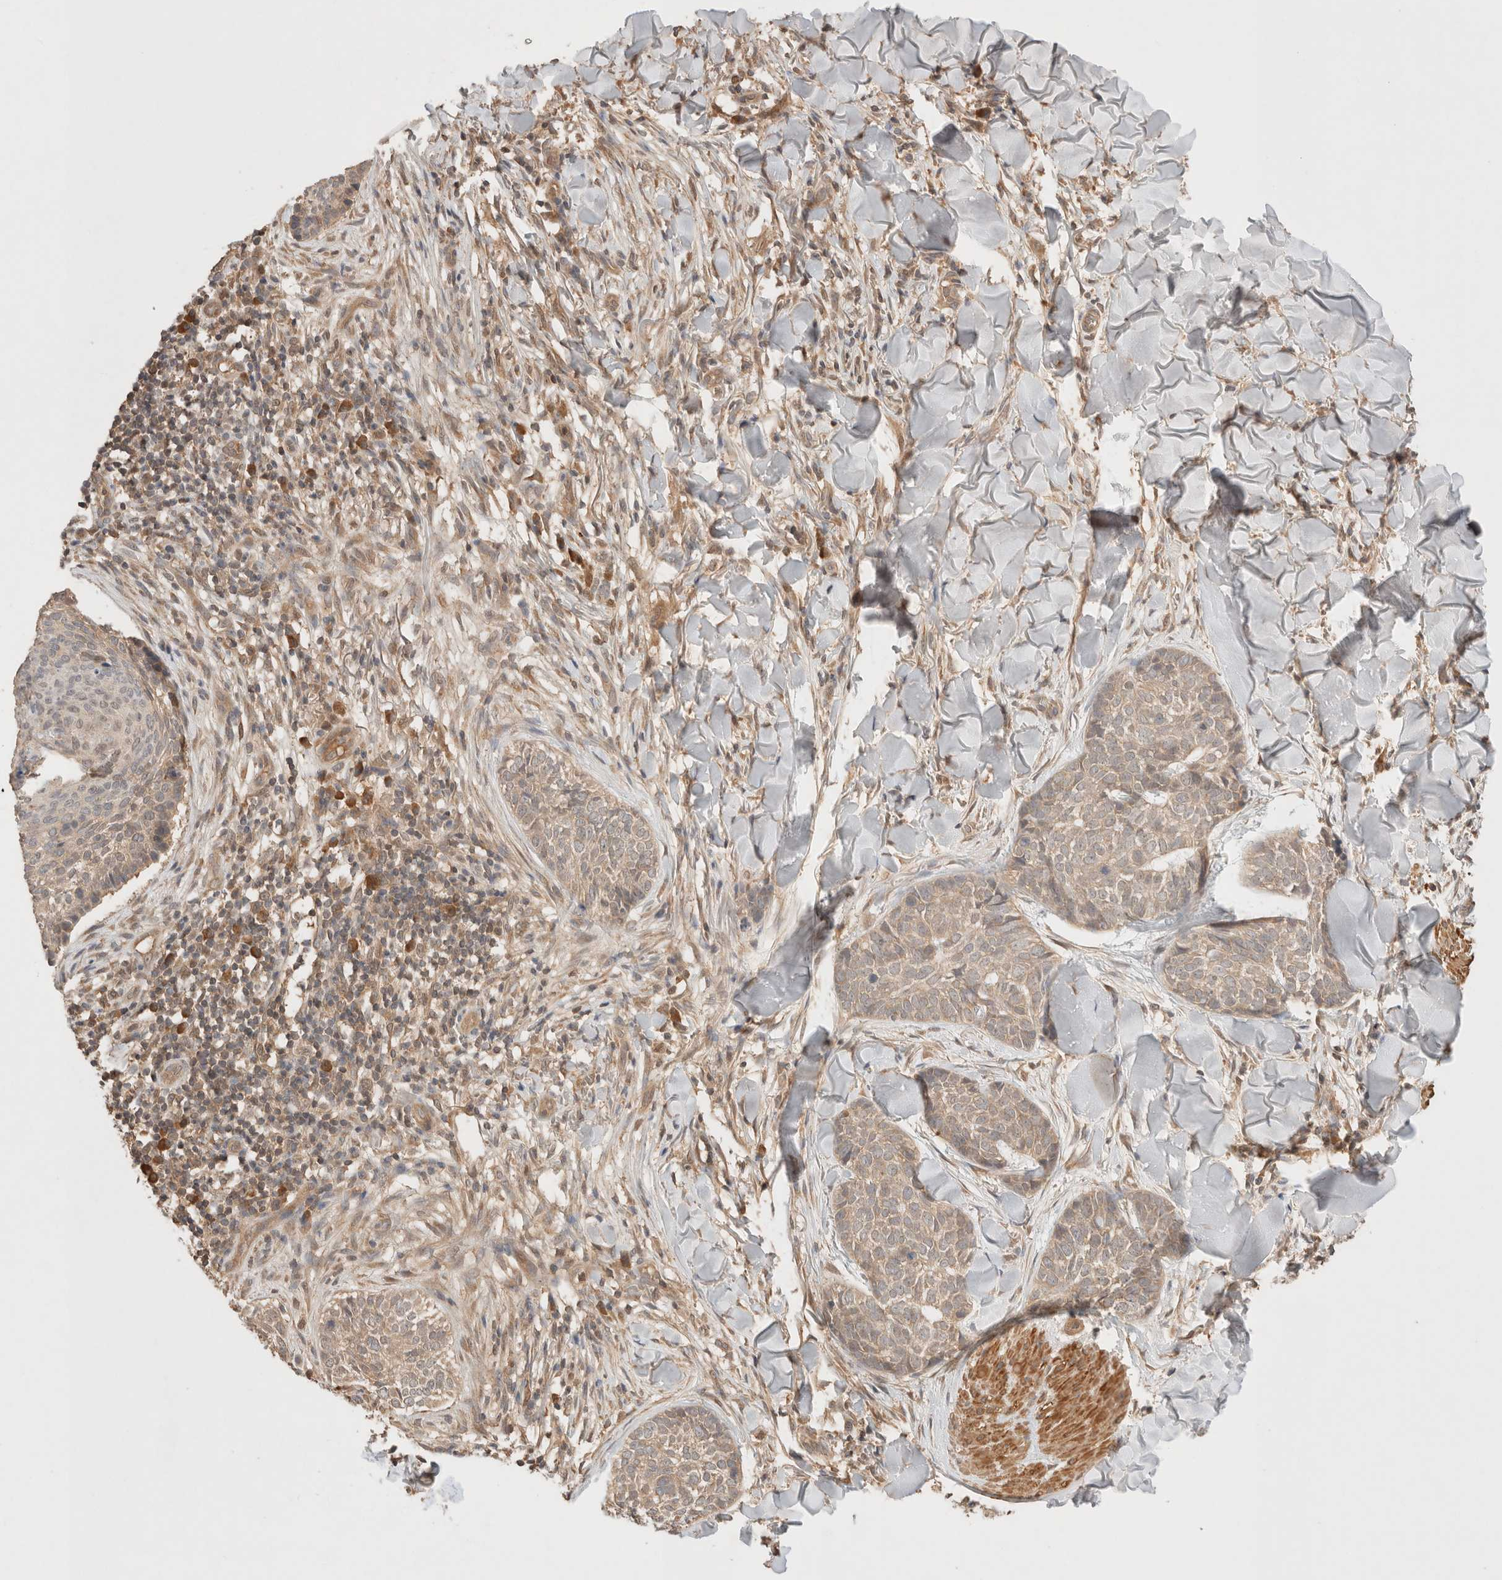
{"staining": {"intensity": "weak", "quantity": ">75%", "location": "cytoplasmic/membranous"}, "tissue": "skin cancer", "cell_type": "Tumor cells", "image_type": "cancer", "snomed": [{"axis": "morphology", "description": "Normal tissue, NOS"}, {"axis": "morphology", "description": "Basal cell carcinoma"}, {"axis": "topography", "description": "Skin"}], "caption": "Weak cytoplasmic/membranous staining is appreciated in approximately >75% of tumor cells in skin basal cell carcinoma. The staining was performed using DAB (3,3'-diaminobenzidine), with brown indicating positive protein expression. Nuclei are stained blue with hematoxylin.", "gene": "CARNMT1", "patient": {"sex": "male", "age": 67}}